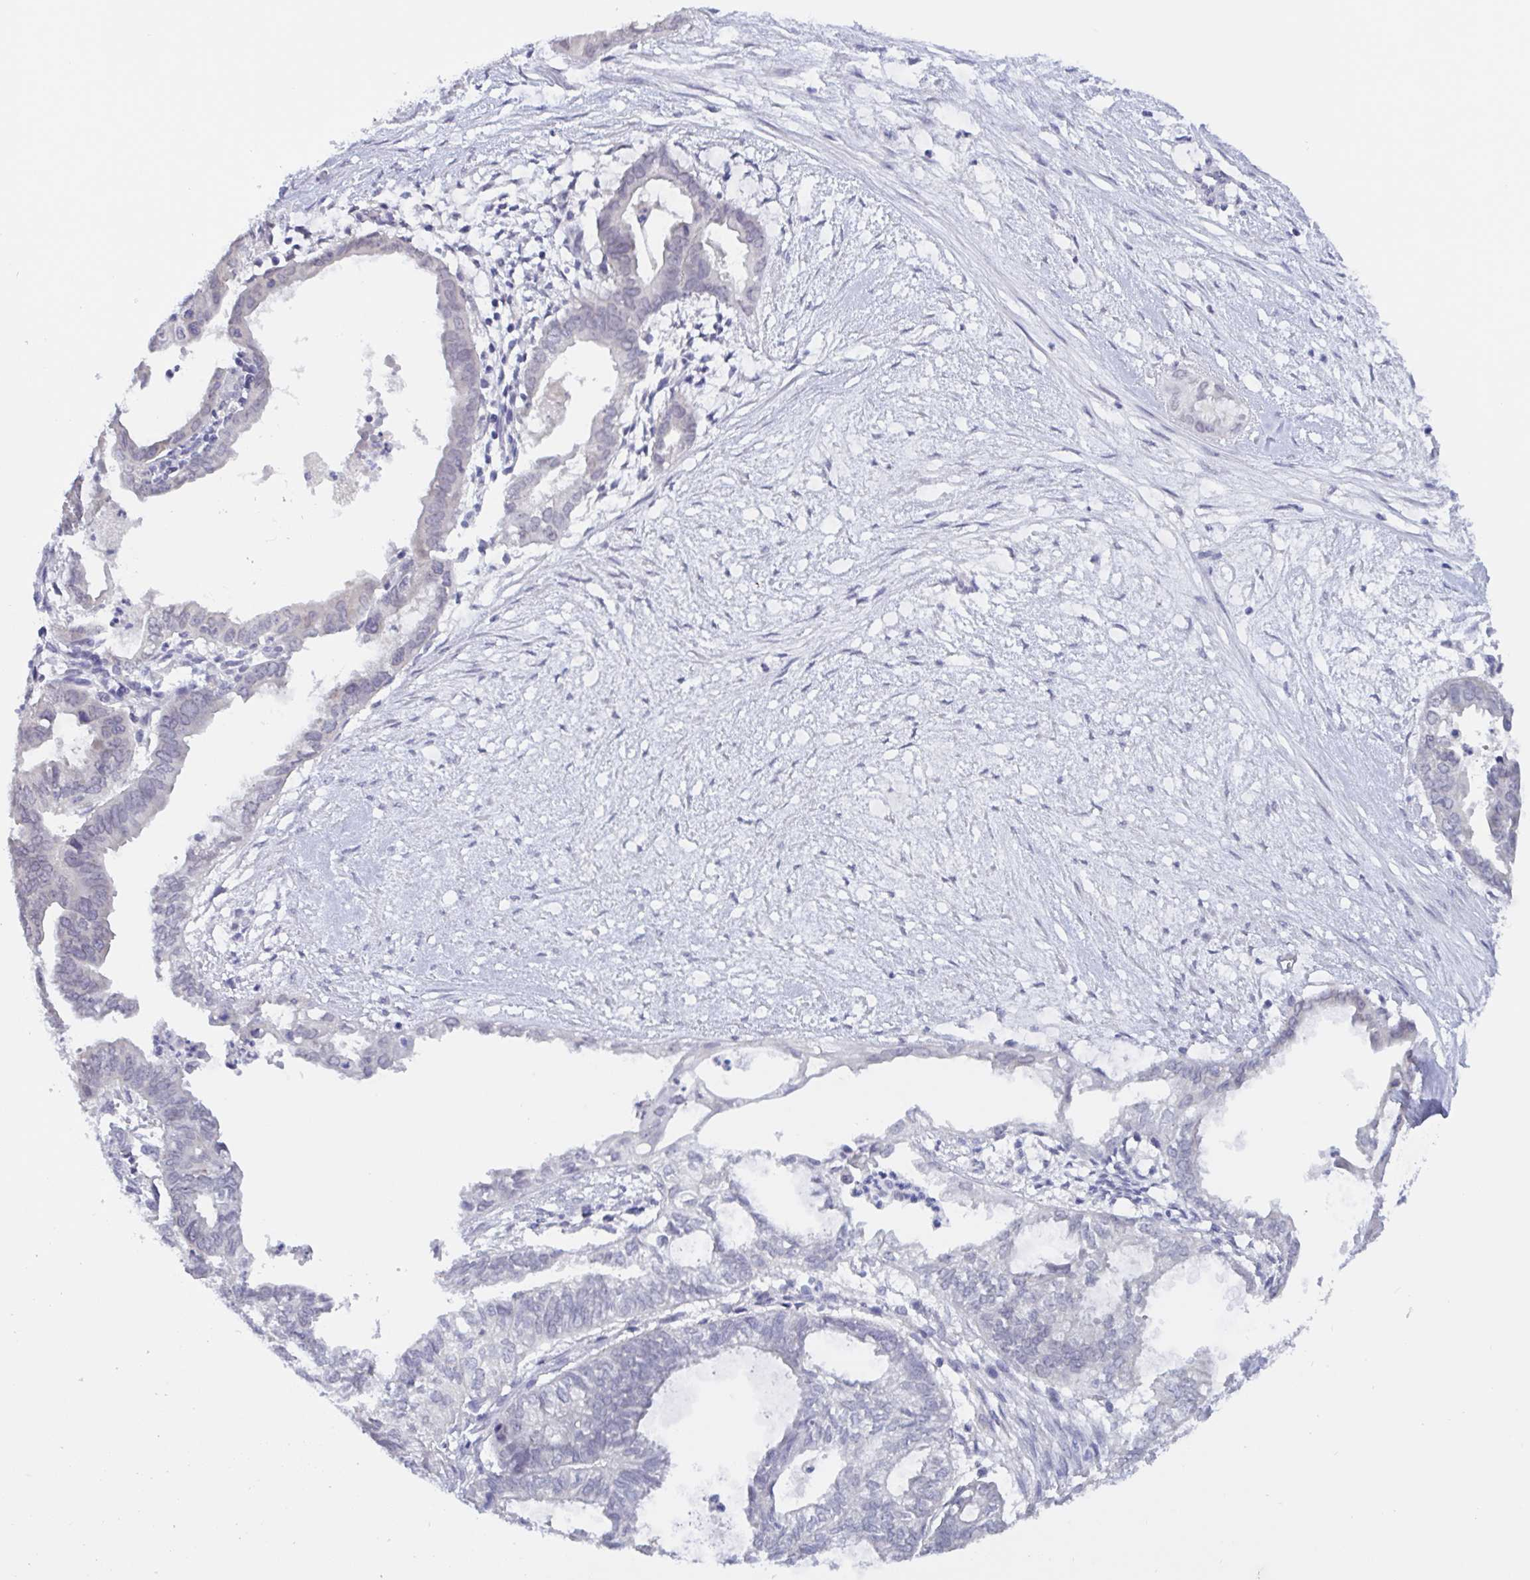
{"staining": {"intensity": "negative", "quantity": "none", "location": "none"}, "tissue": "ovarian cancer", "cell_type": "Tumor cells", "image_type": "cancer", "snomed": [{"axis": "morphology", "description": "Carcinoma, endometroid"}, {"axis": "topography", "description": "Ovary"}], "caption": "This is an immunohistochemistry (IHC) micrograph of human ovarian cancer (endometroid carcinoma). There is no expression in tumor cells.", "gene": "SERPINB13", "patient": {"sex": "female", "age": 64}}